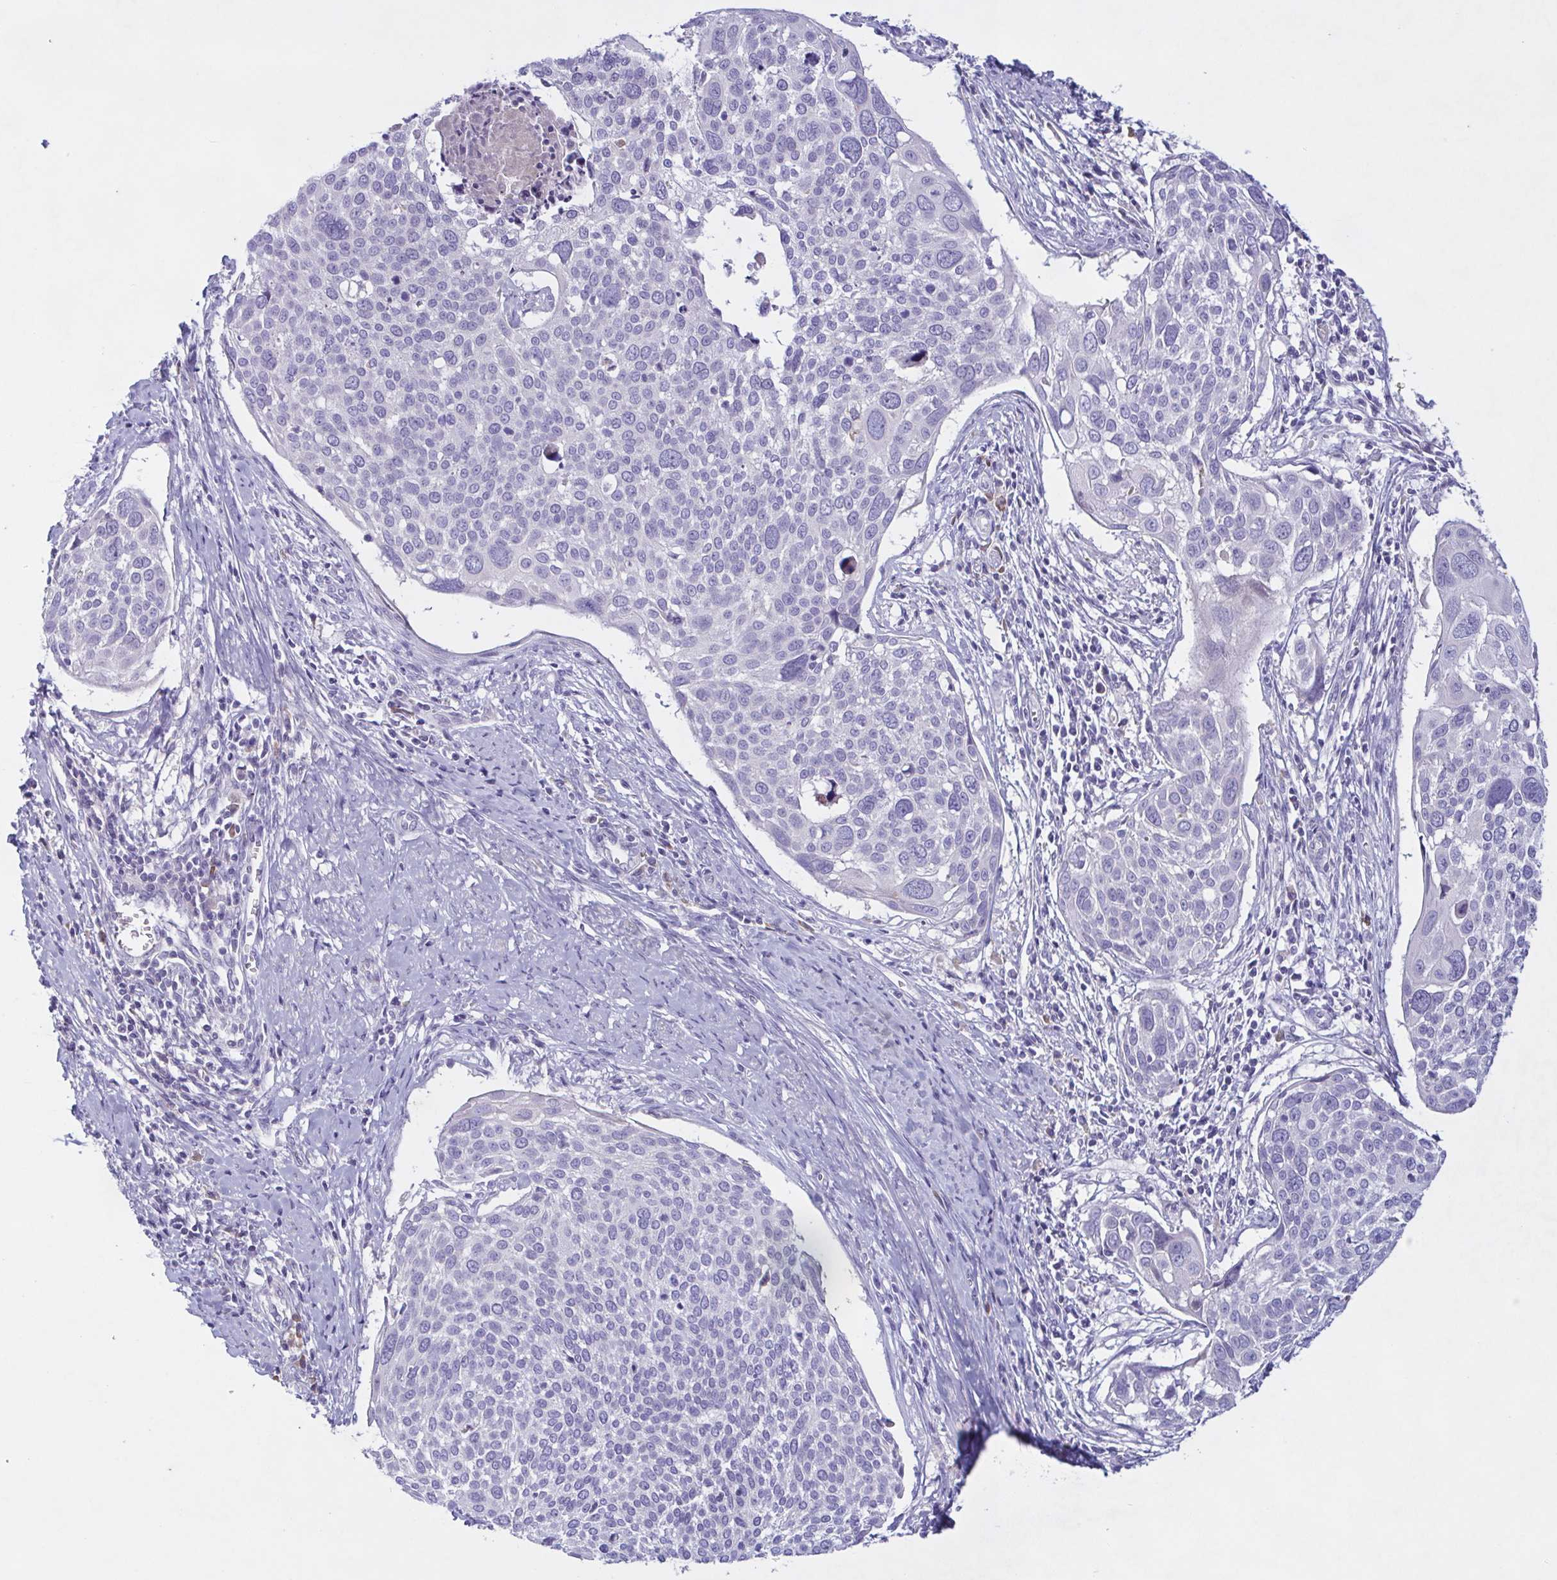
{"staining": {"intensity": "negative", "quantity": "none", "location": "none"}, "tissue": "cervical cancer", "cell_type": "Tumor cells", "image_type": "cancer", "snomed": [{"axis": "morphology", "description": "Squamous cell carcinoma, NOS"}, {"axis": "topography", "description": "Cervix"}], "caption": "High power microscopy micrograph of an IHC histopathology image of cervical squamous cell carcinoma, revealing no significant expression in tumor cells. (DAB immunohistochemistry (IHC) with hematoxylin counter stain).", "gene": "F13B", "patient": {"sex": "female", "age": 39}}